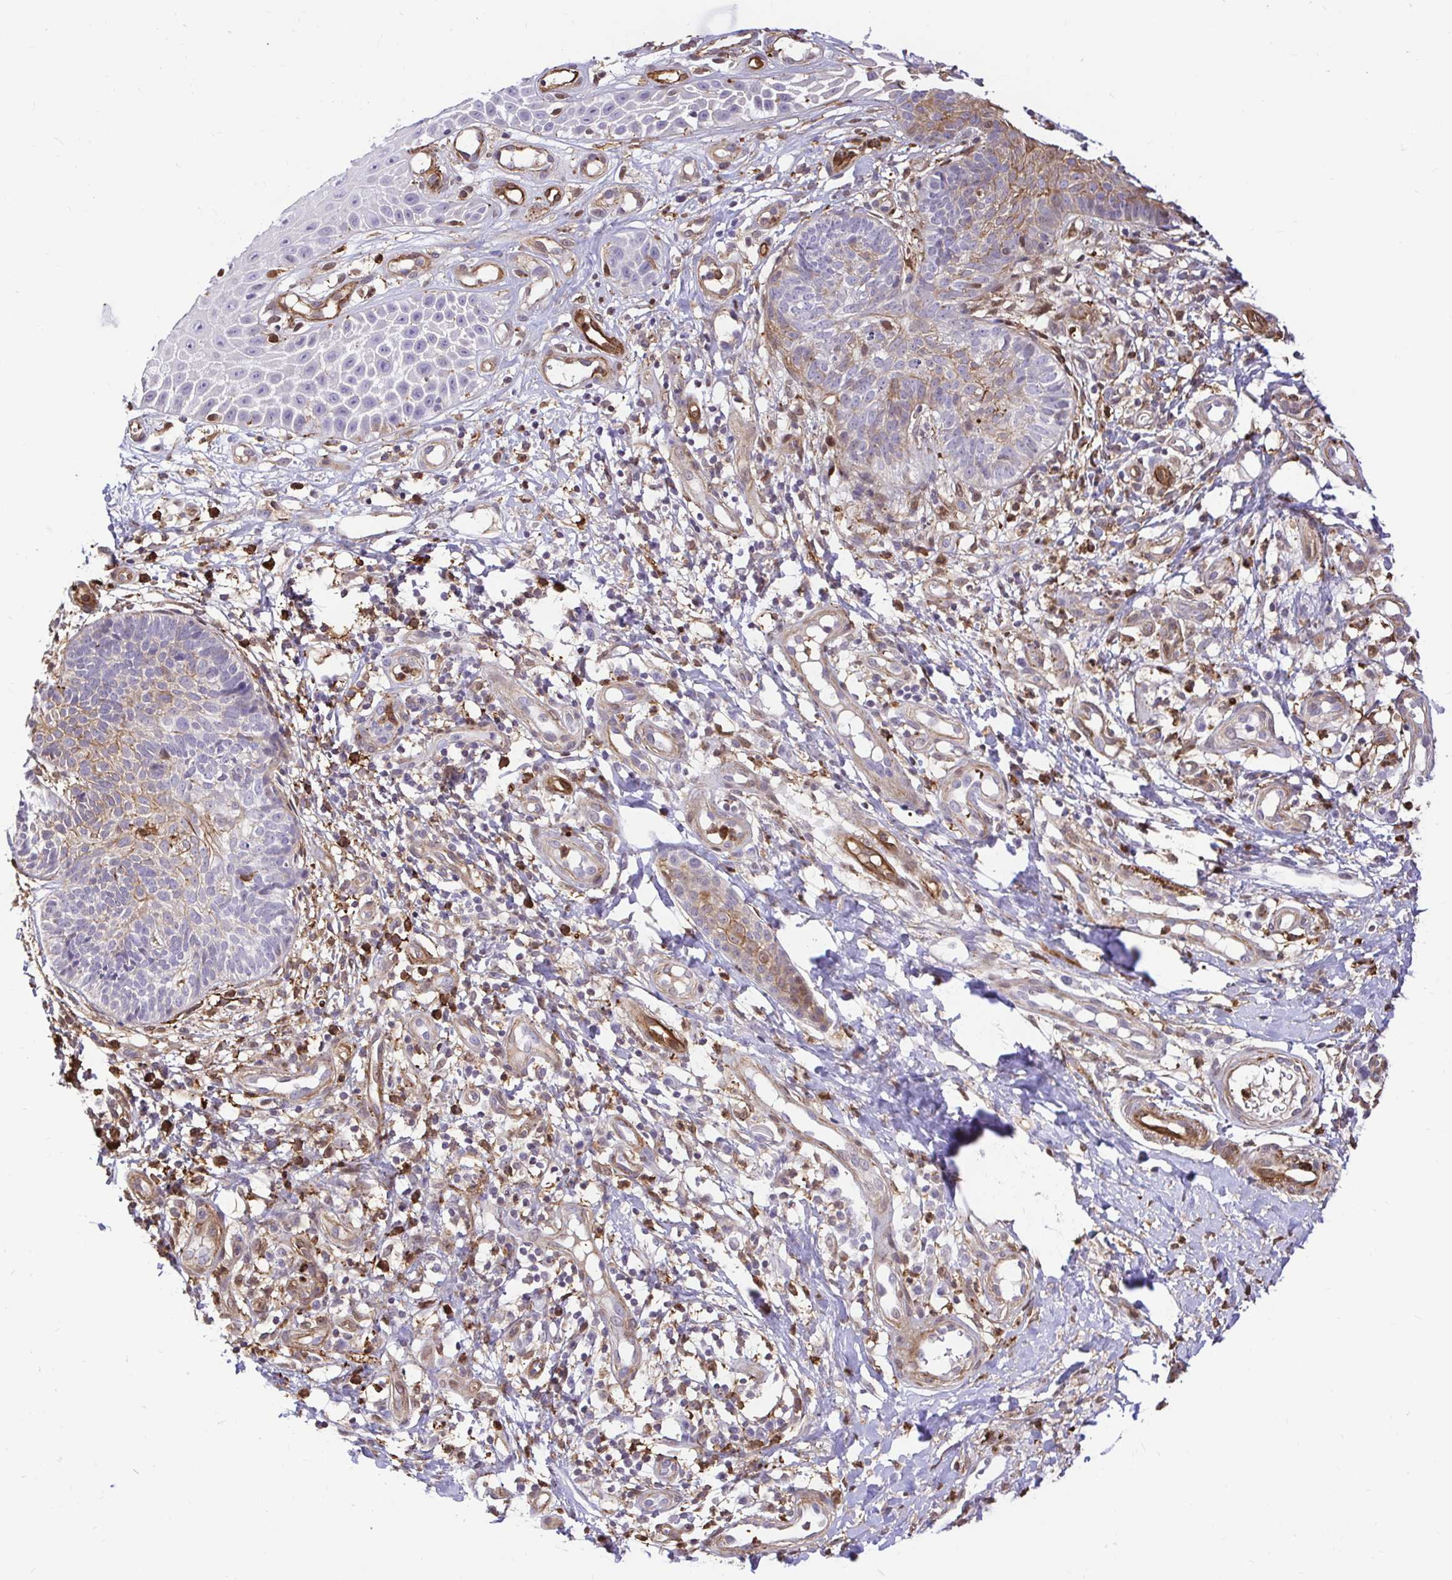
{"staining": {"intensity": "weak", "quantity": "<25%", "location": "cytoplasmic/membranous"}, "tissue": "skin cancer", "cell_type": "Tumor cells", "image_type": "cancer", "snomed": [{"axis": "morphology", "description": "Basal cell carcinoma"}, {"axis": "topography", "description": "Skin"}, {"axis": "topography", "description": "Skin of leg"}], "caption": "The histopathology image reveals no staining of tumor cells in skin cancer (basal cell carcinoma).", "gene": "GSN", "patient": {"sex": "female", "age": 87}}